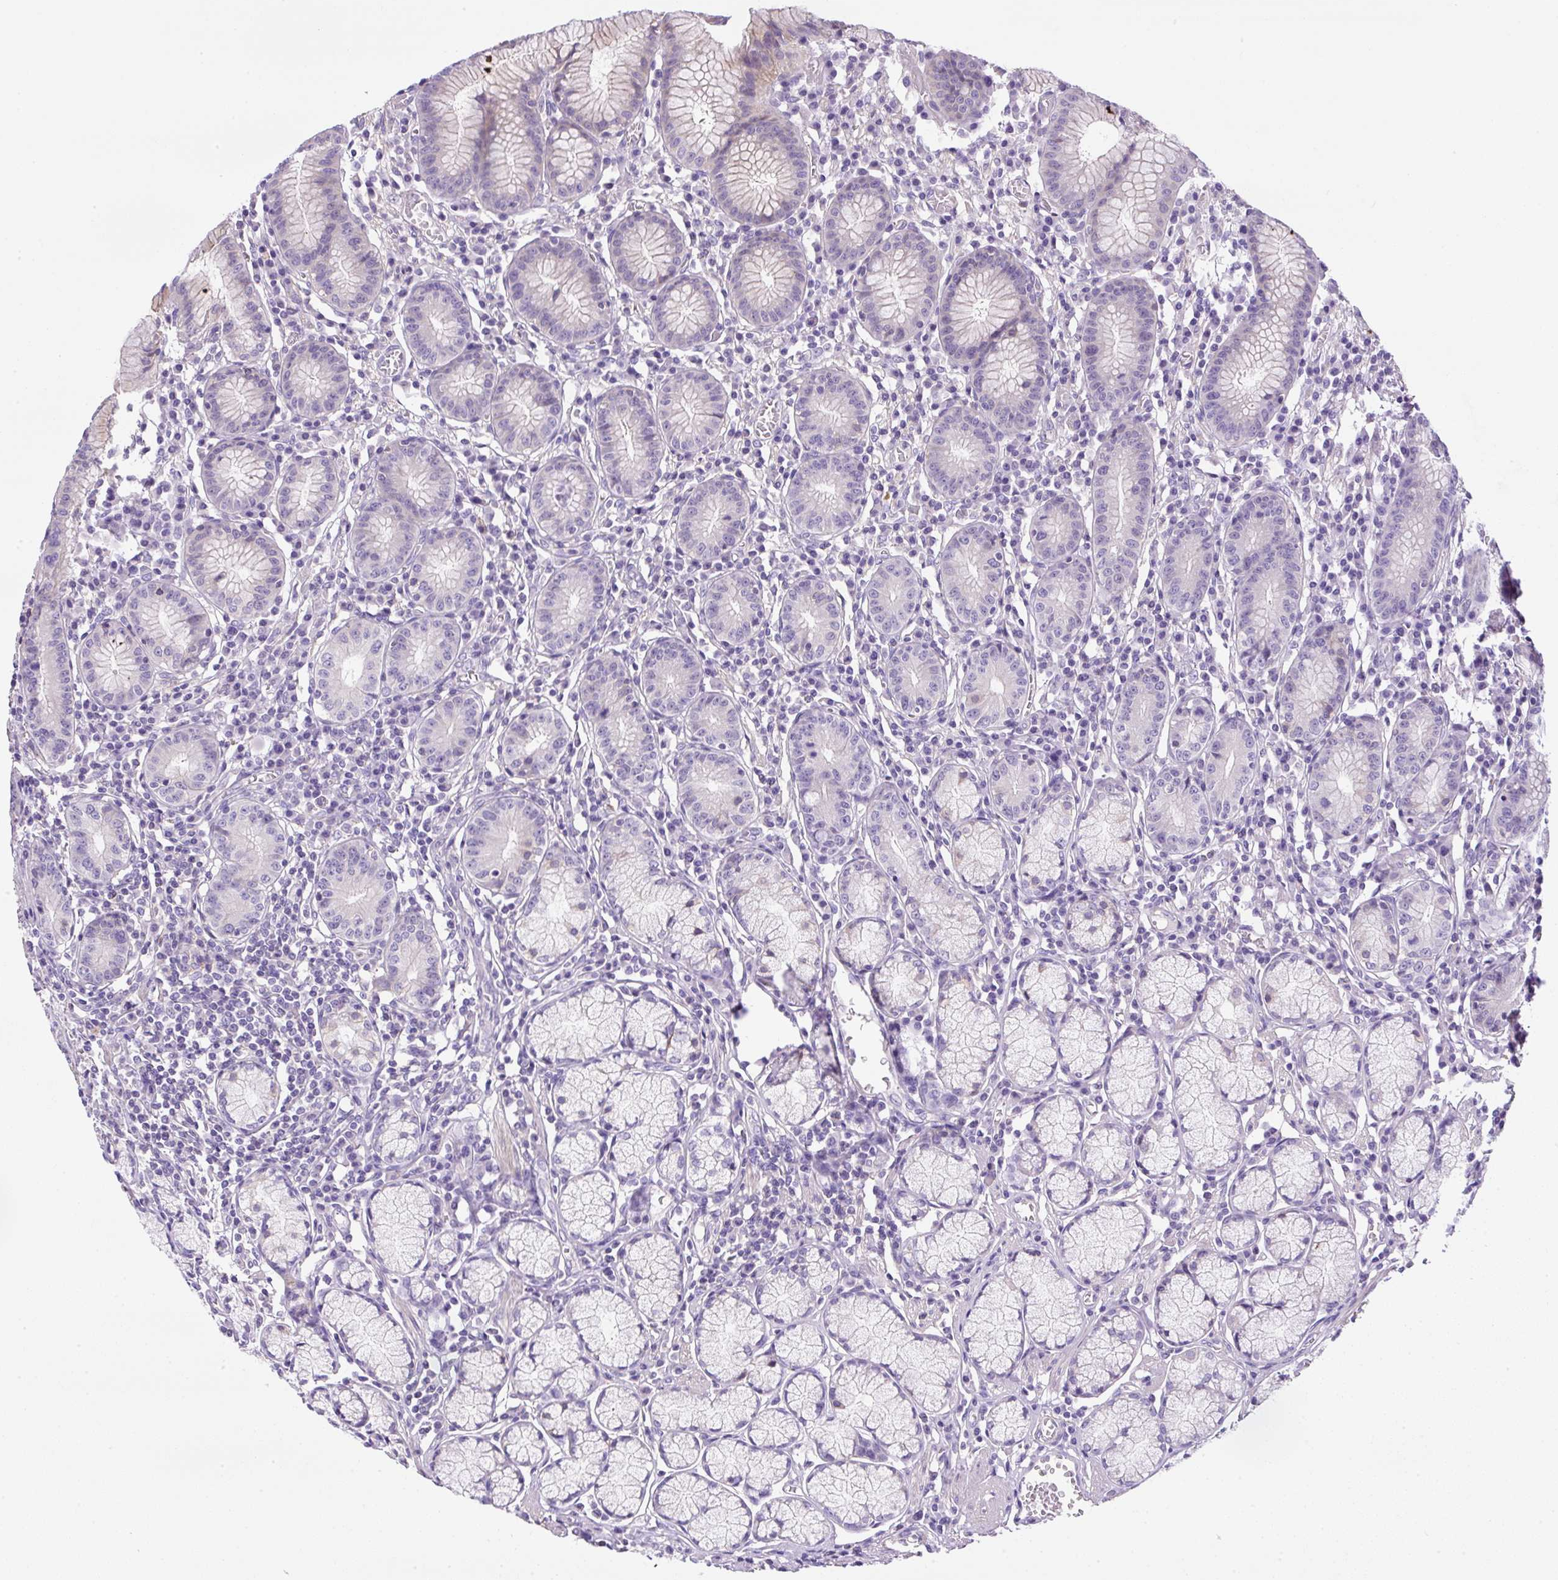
{"staining": {"intensity": "moderate", "quantity": "<25%", "location": "cytoplasmic/membranous"}, "tissue": "stomach", "cell_type": "Glandular cells", "image_type": "normal", "snomed": [{"axis": "morphology", "description": "Normal tissue, NOS"}, {"axis": "topography", "description": "Stomach"}], "caption": "Protein analysis of benign stomach displays moderate cytoplasmic/membranous expression in about <25% of glandular cells.", "gene": "NPTN", "patient": {"sex": "male", "age": 55}}